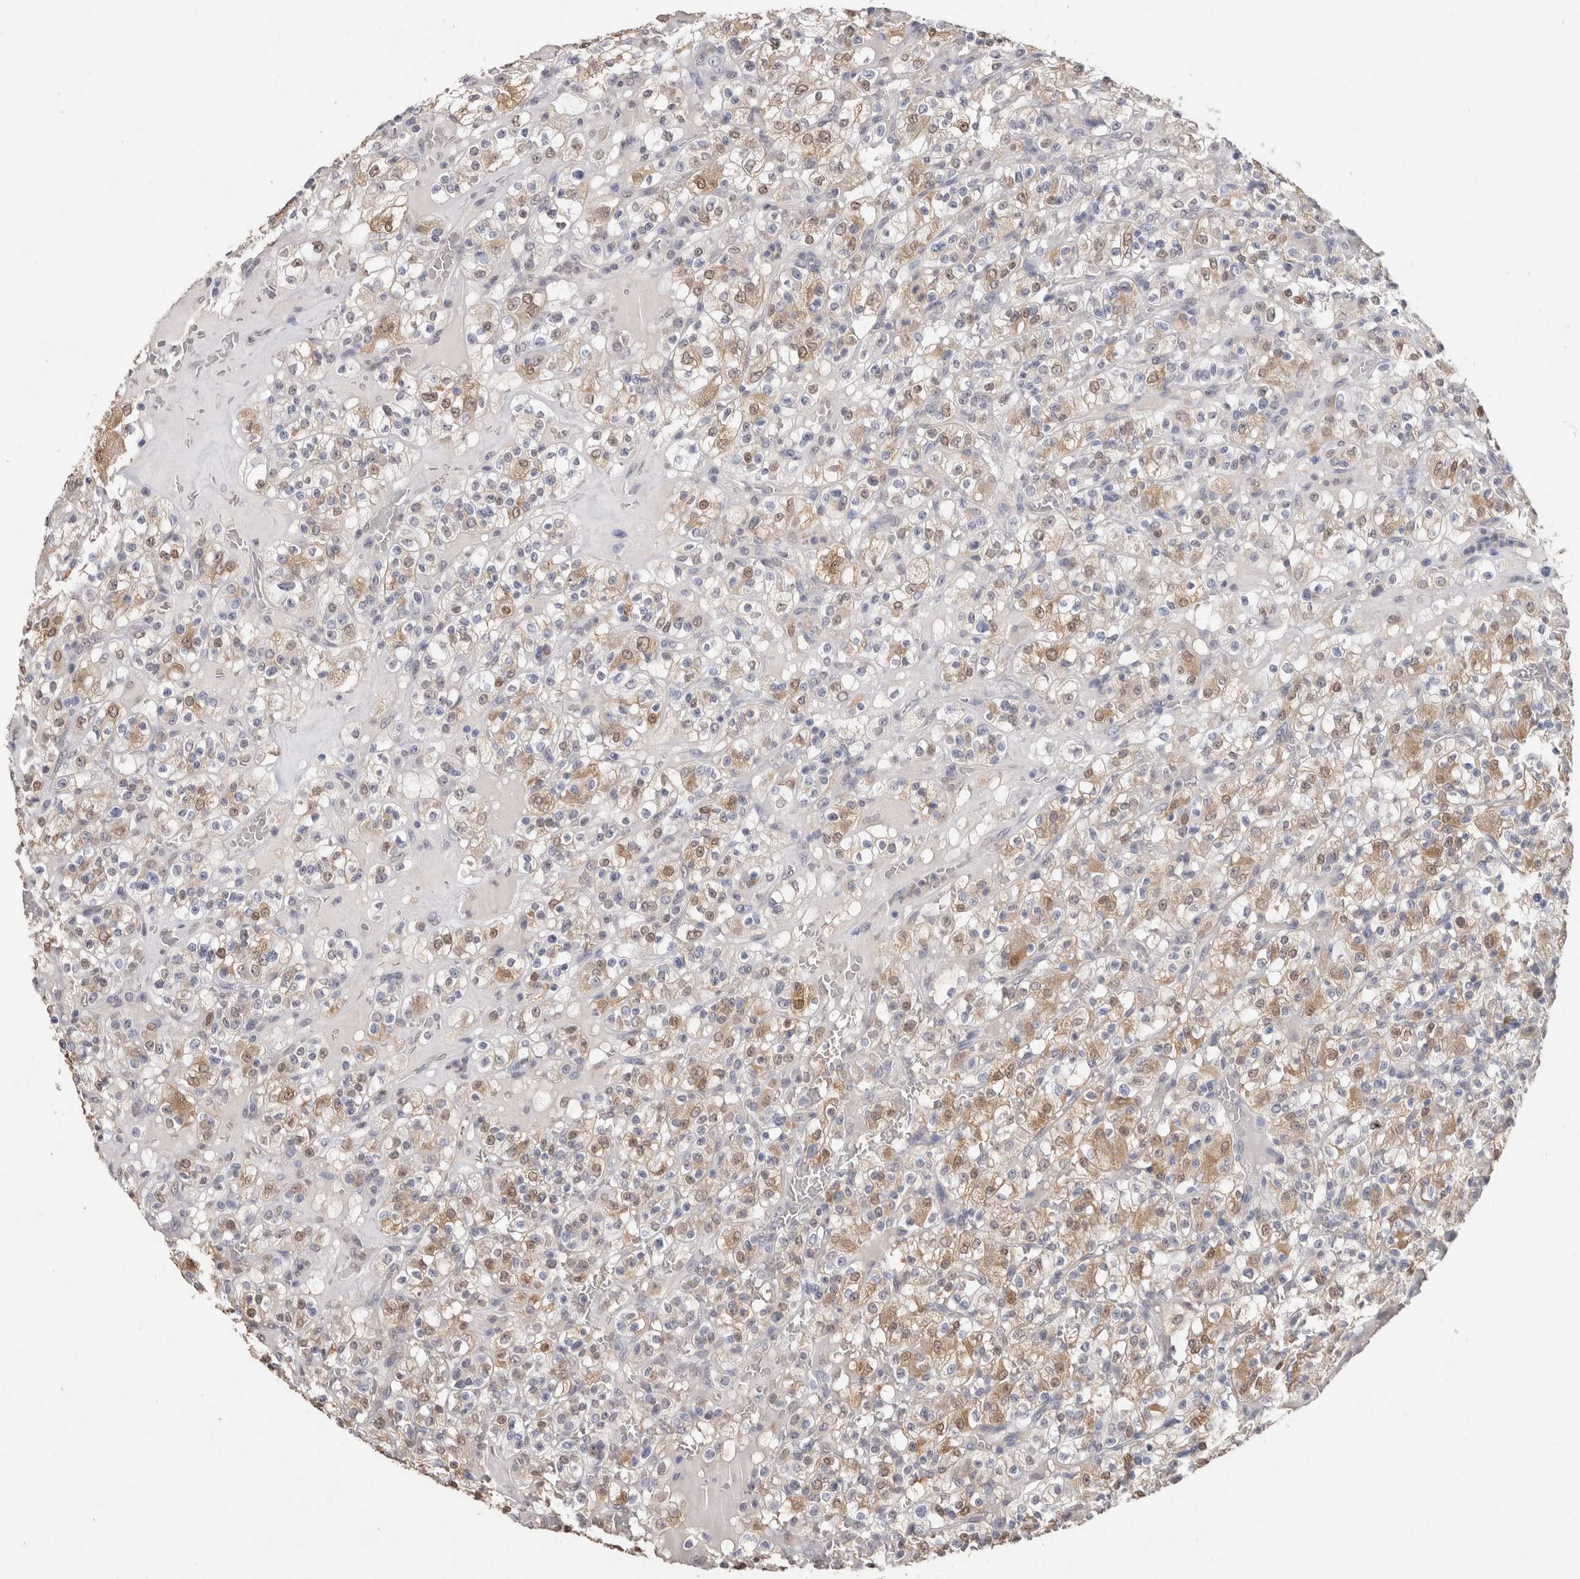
{"staining": {"intensity": "moderate", "quantity": "25%-75%", "location": "cytoplasmic/membranous,nuclear"}, "tissue": "renal cancer", "cell_type": "Tumor cells", "image_type": "cancer", "snomed": [{"axis": "morphology", "description": "Normal tissue, NOS"}, {"axis": "morphology", "description": "Adenocarcinoma, NOS"}, {"axis": "topography", "description": "Kidney"}], "caption": "Immunohistochemical staining of human renal adenocarcinoma exhibits moderate cytoplasmic/membranous and nuclear protein positivity in approximately 25%-75% of tumor cells.", "gene": "LGALS2", "patient": {"sex": "female", "age": 72}}